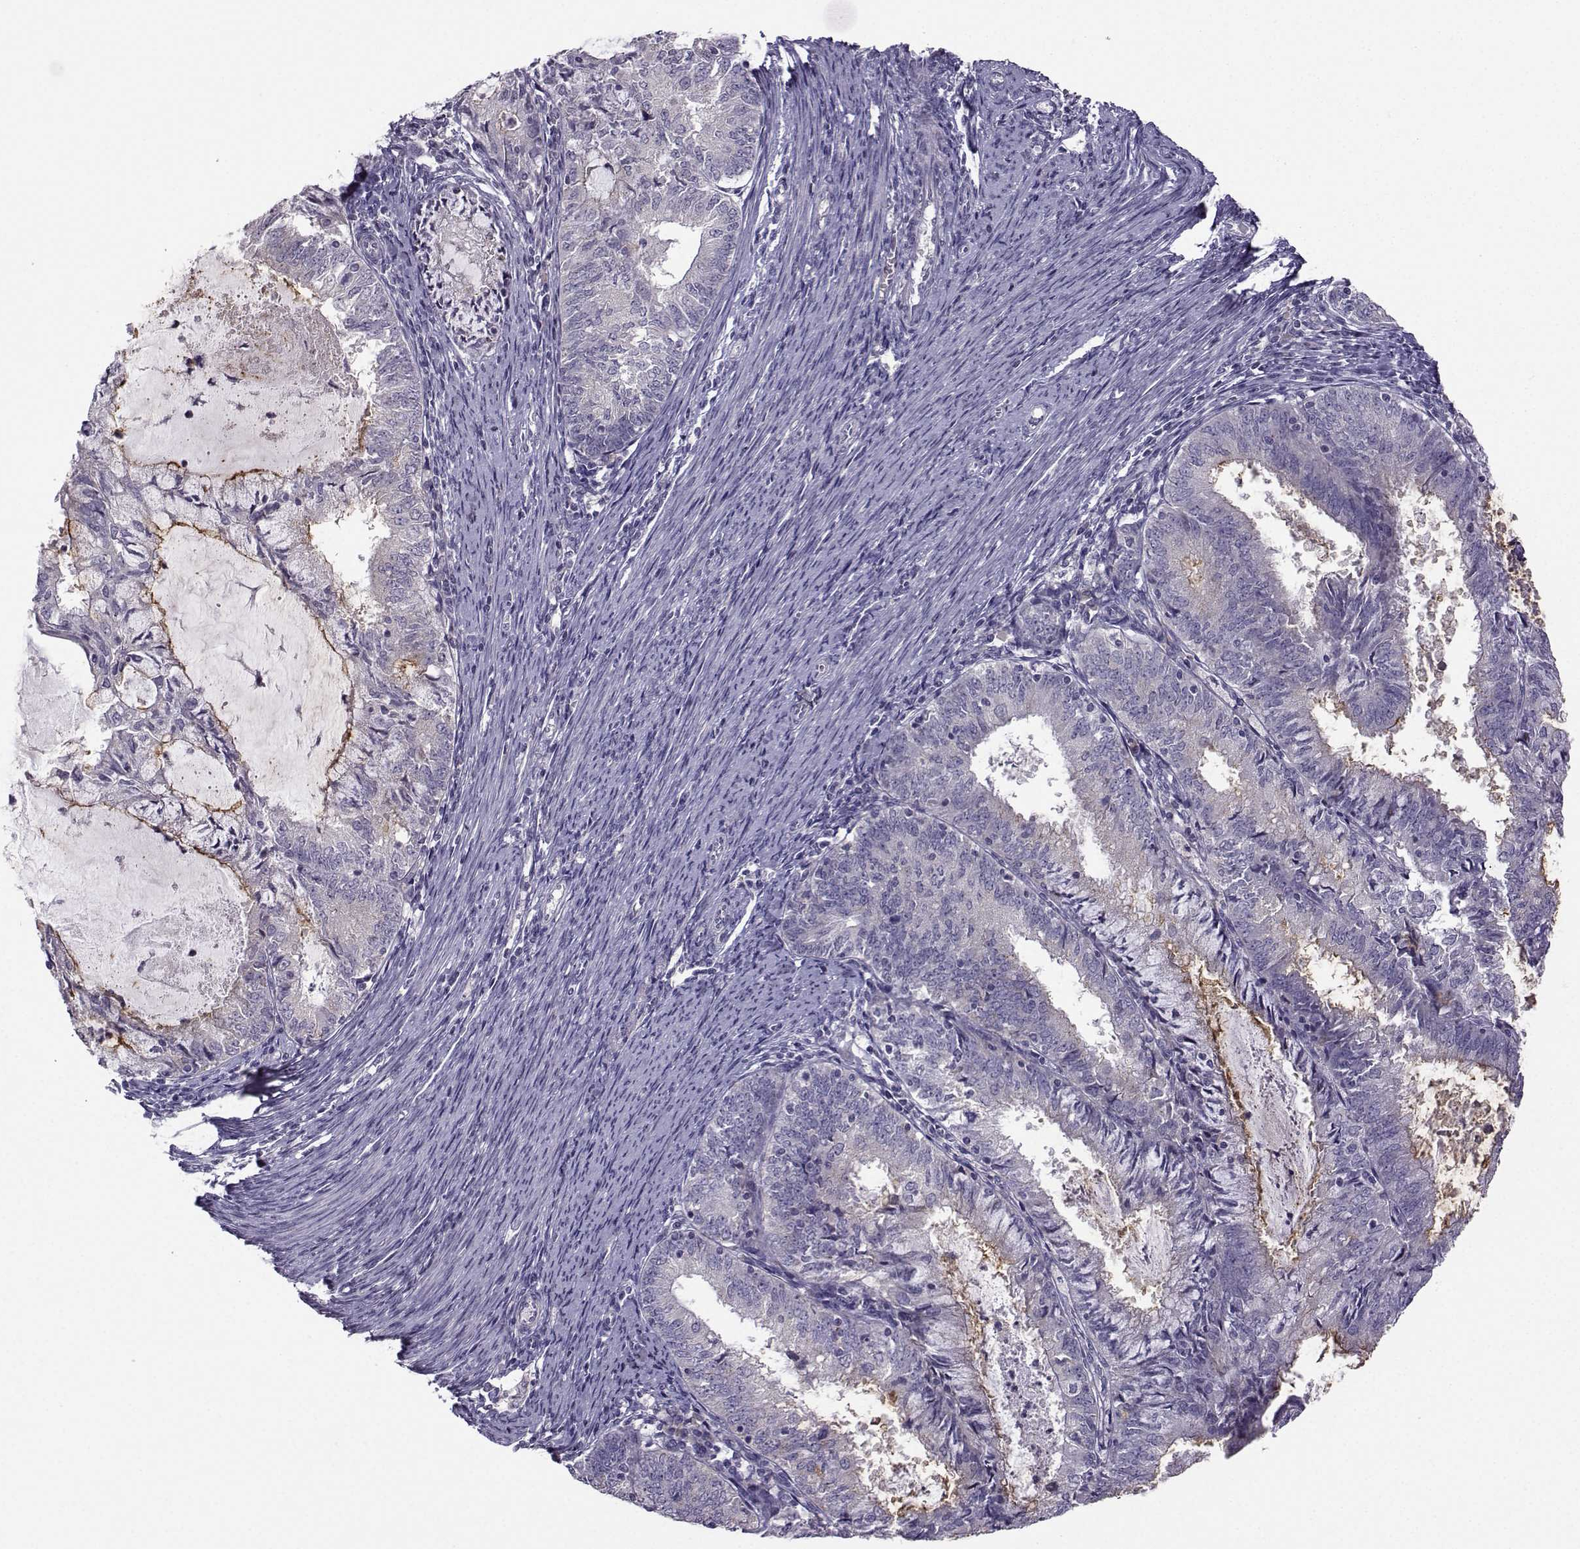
{"staining": {"intensity": "weak", "quantity": "<25%", "location": "cytoplasmic/membranous"}, "tissue": "endometrial cancer", "cell_type": "Tumor cells", "image_type": "cancer", "snomed": [{"axis": "morphology", "description": "Adenocarcinoma, NOS"}, {"axis": "topography", "description": "Endometrium"}], "caption": "IHC micrograph of neoplastic tissue: endometrial cancer stained with DAB (3,3'-diaminobenzidine) displays no significant protein staining in tumor cells.", "gene": "FCAMR", "patient": {"sex": "female", "age": 57}}